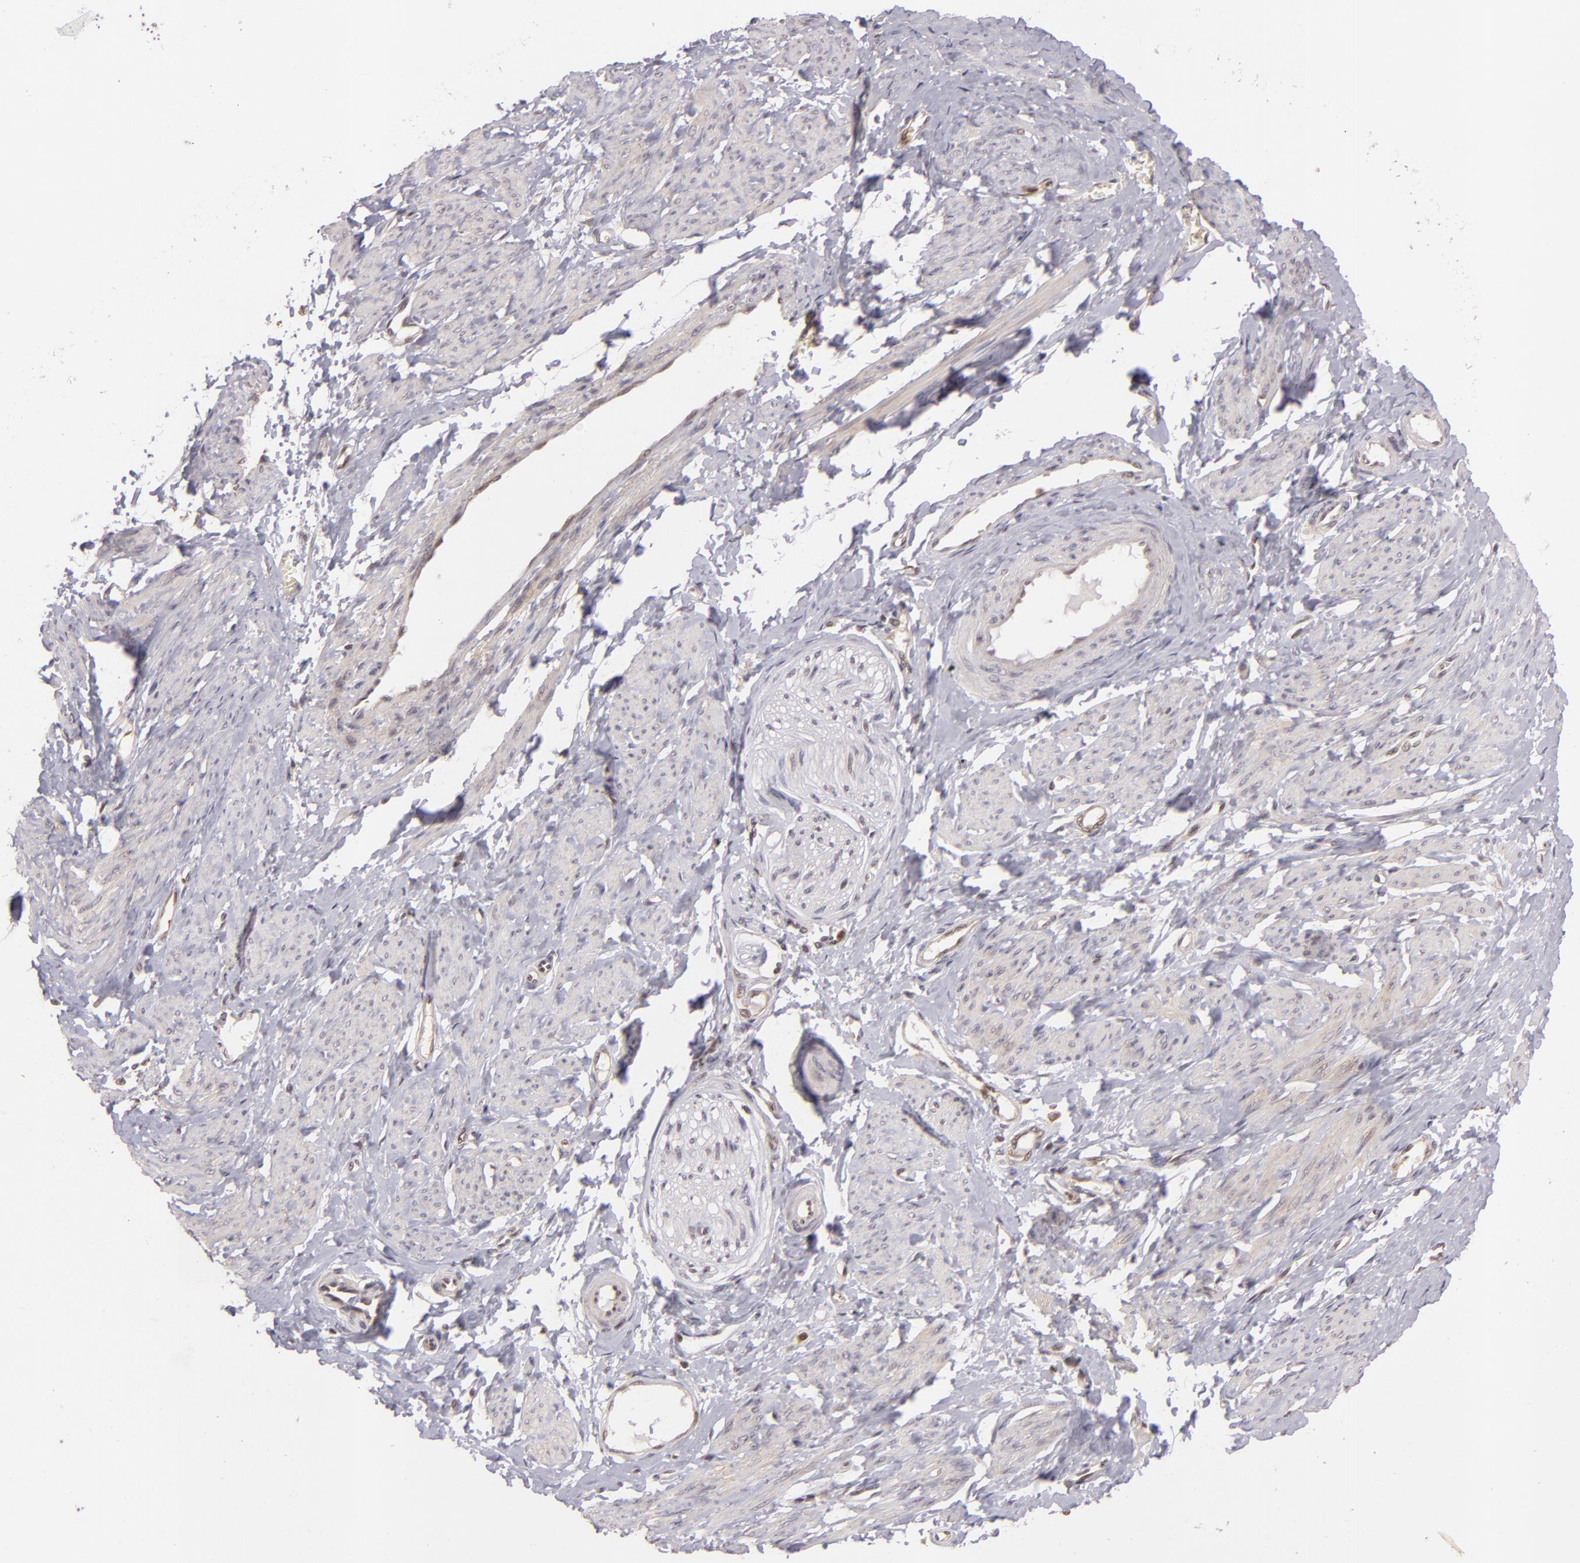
{"staining": {"intensity": "weak", "quantity": "25%-75%", "location": "cytoplasmic/membranous"}, "tissue": "smooth muscle", "cell_type": "Smooth muscle cells", "image_type": "normal", "snomed": [{"axis": "morphology", "description": "Normal tissue, NOS"}, {"axis": "topography", "description": "Smooth muscle"}, {"axis": "topography", "description": "Uterus"}], "caption": "The image shows staining of benign smooth muscle, revealing weak cytoplasmic/membranous protein positivity (brown color) within smooth muscle cells.", "gene": "ZBTB33", "patient": {"sex": "female", "age": 39}}